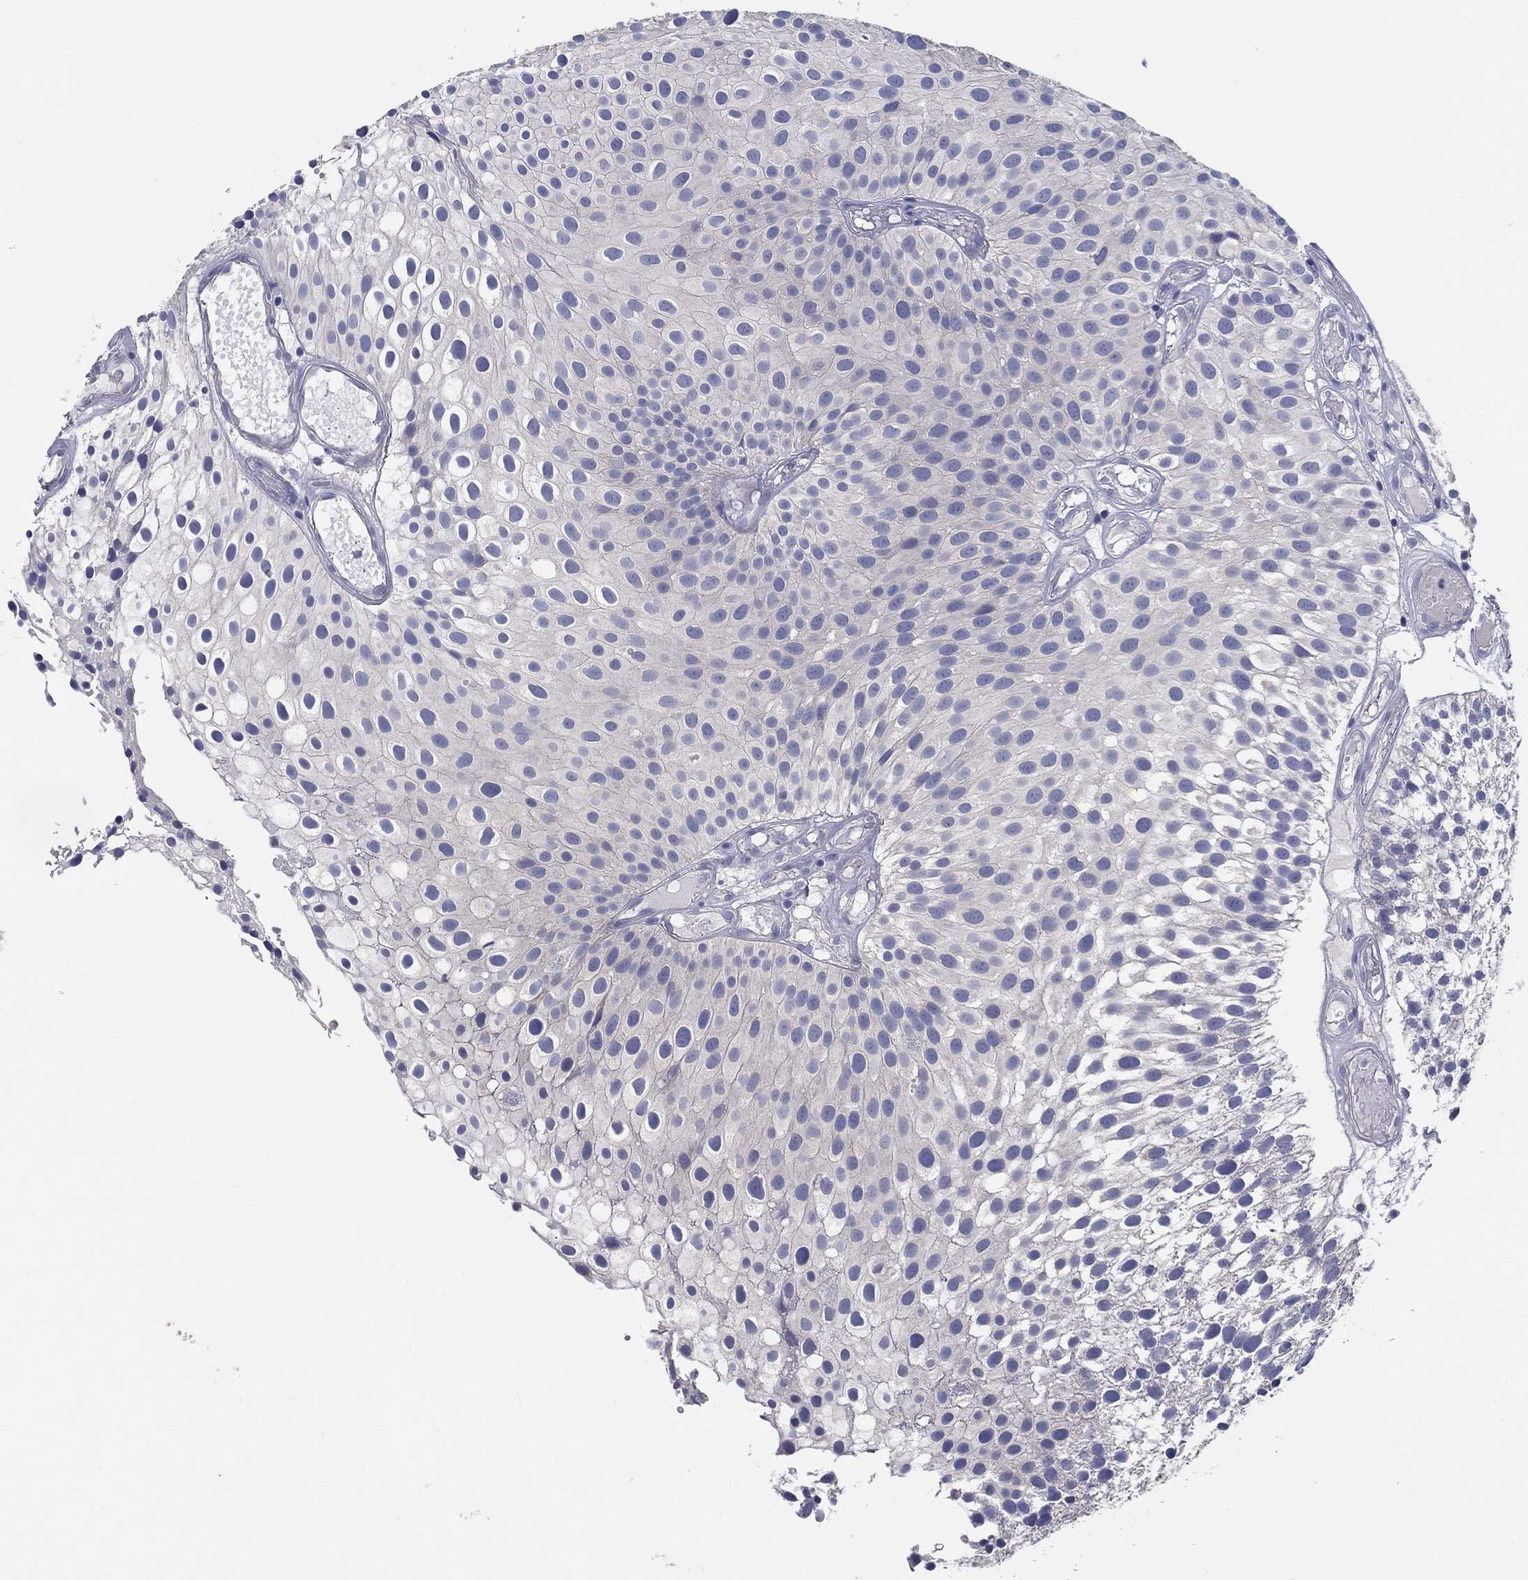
{"staining": {"intensity": "negative", "quantity": "none", "location": "none"}, "tissue": "urothelial cancer", "cell_type": "Tumor cells", "image_type": "cancer", "snomed": [{"axis": "morphology", "description": "Urothelial carcinoma, Low grade"}, {"axis": "topography", "description": "Urinary bladder"}], "caption": "DAB (3,3'-diaminobenzidine) immunohistochemical staining of human urothelial cancer exhibits no significant staining in tumor cells.", "gene": "DOCK3", "patient": {"sex": "male", "age": 79}}